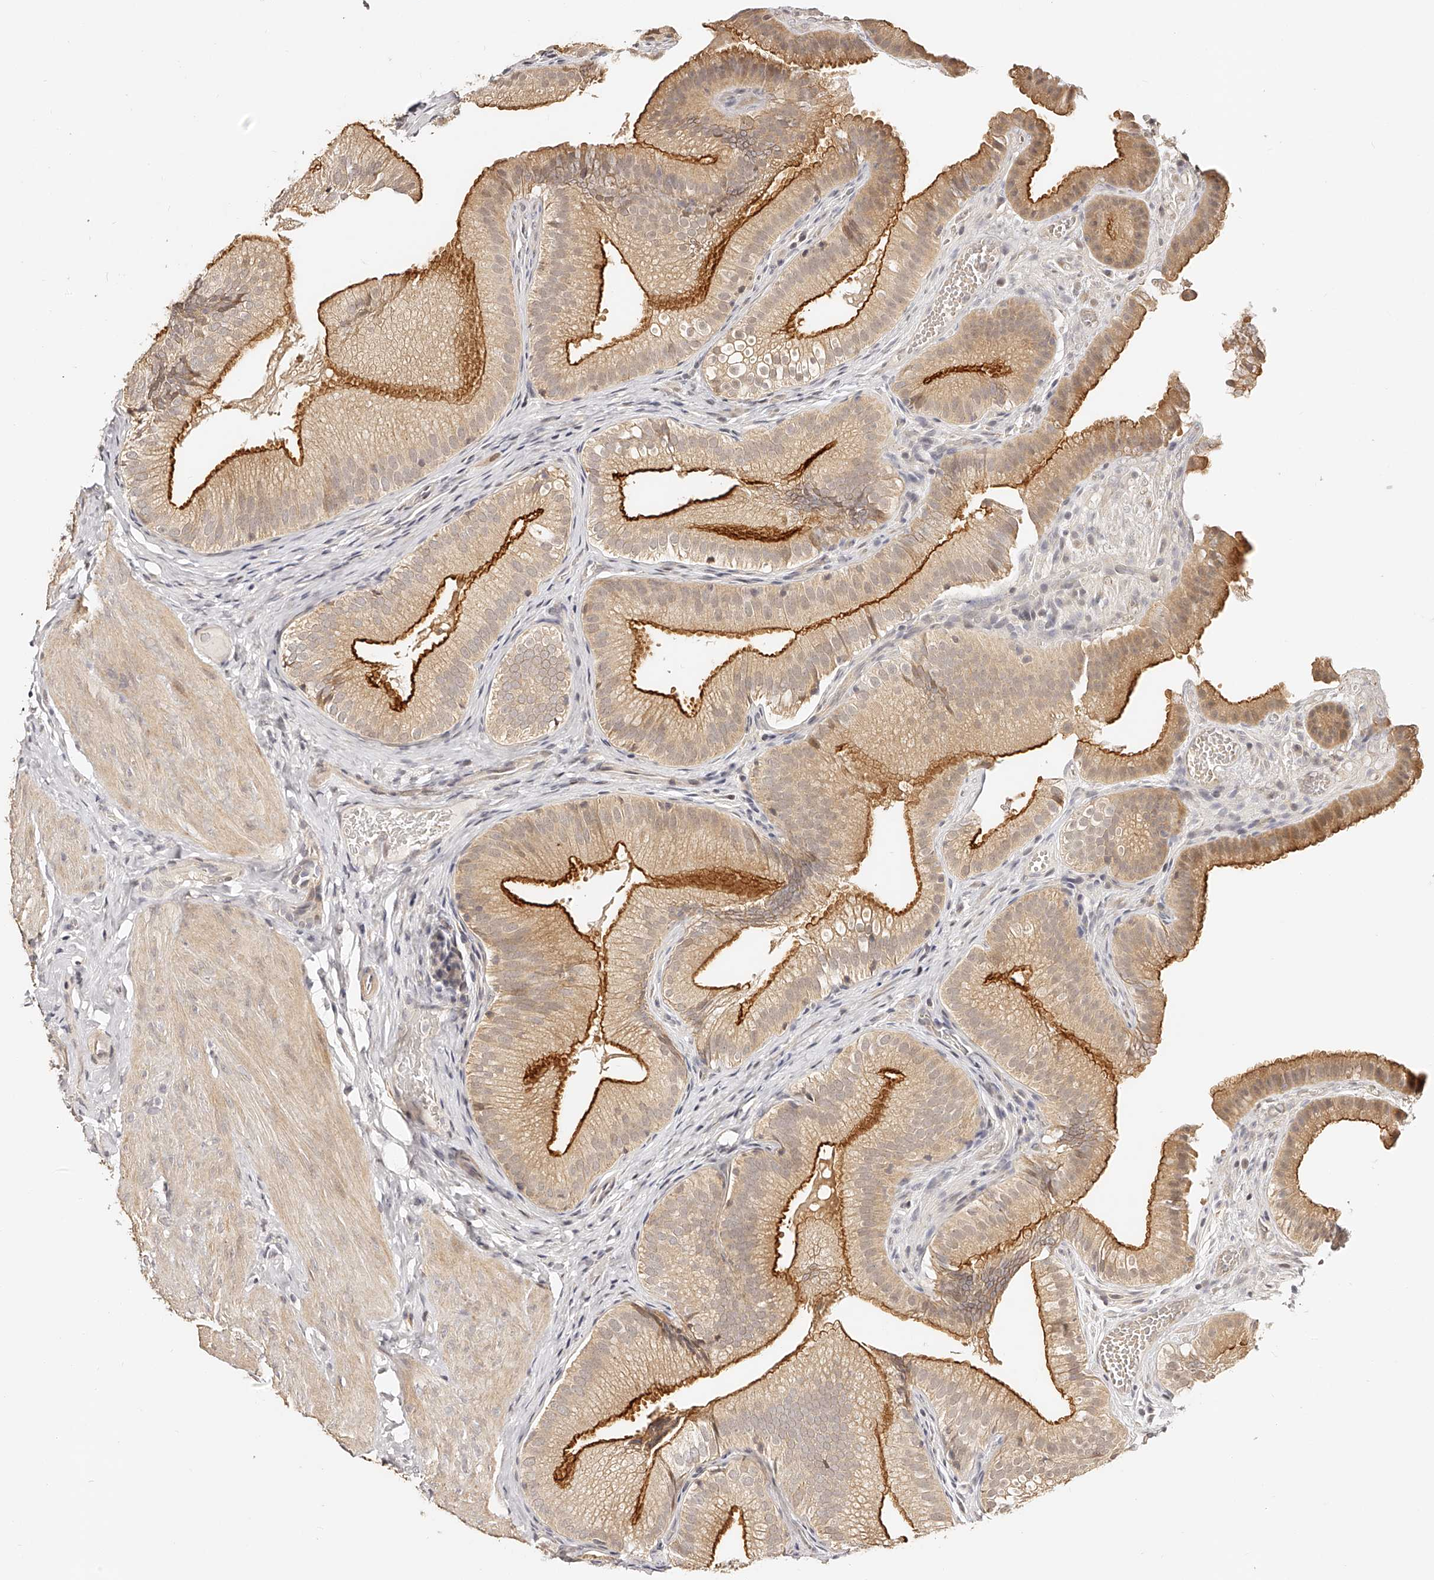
{"staining": {"intensity": "strong", "quantity": ">75%", "location": "cytoplasmic/membranous"}, "tissue": "gallbladder", "cell_type": "Glandular cells", "image_type": "normal", "snomed": [{"axis": "morphology", "description": "Normal tissue, NOS"}, {"axis": "topography", "description": "Gallbladder"}], "caption": "High-power microscopy captured an immunohistochemistry histopathology image of normal gallbladder, revealing strong cytoplasmic/membranous positivity in approximately >75% of glandular cells.", "gene": "ZNF789", "patient": {"sex": "female", "age": 30}}